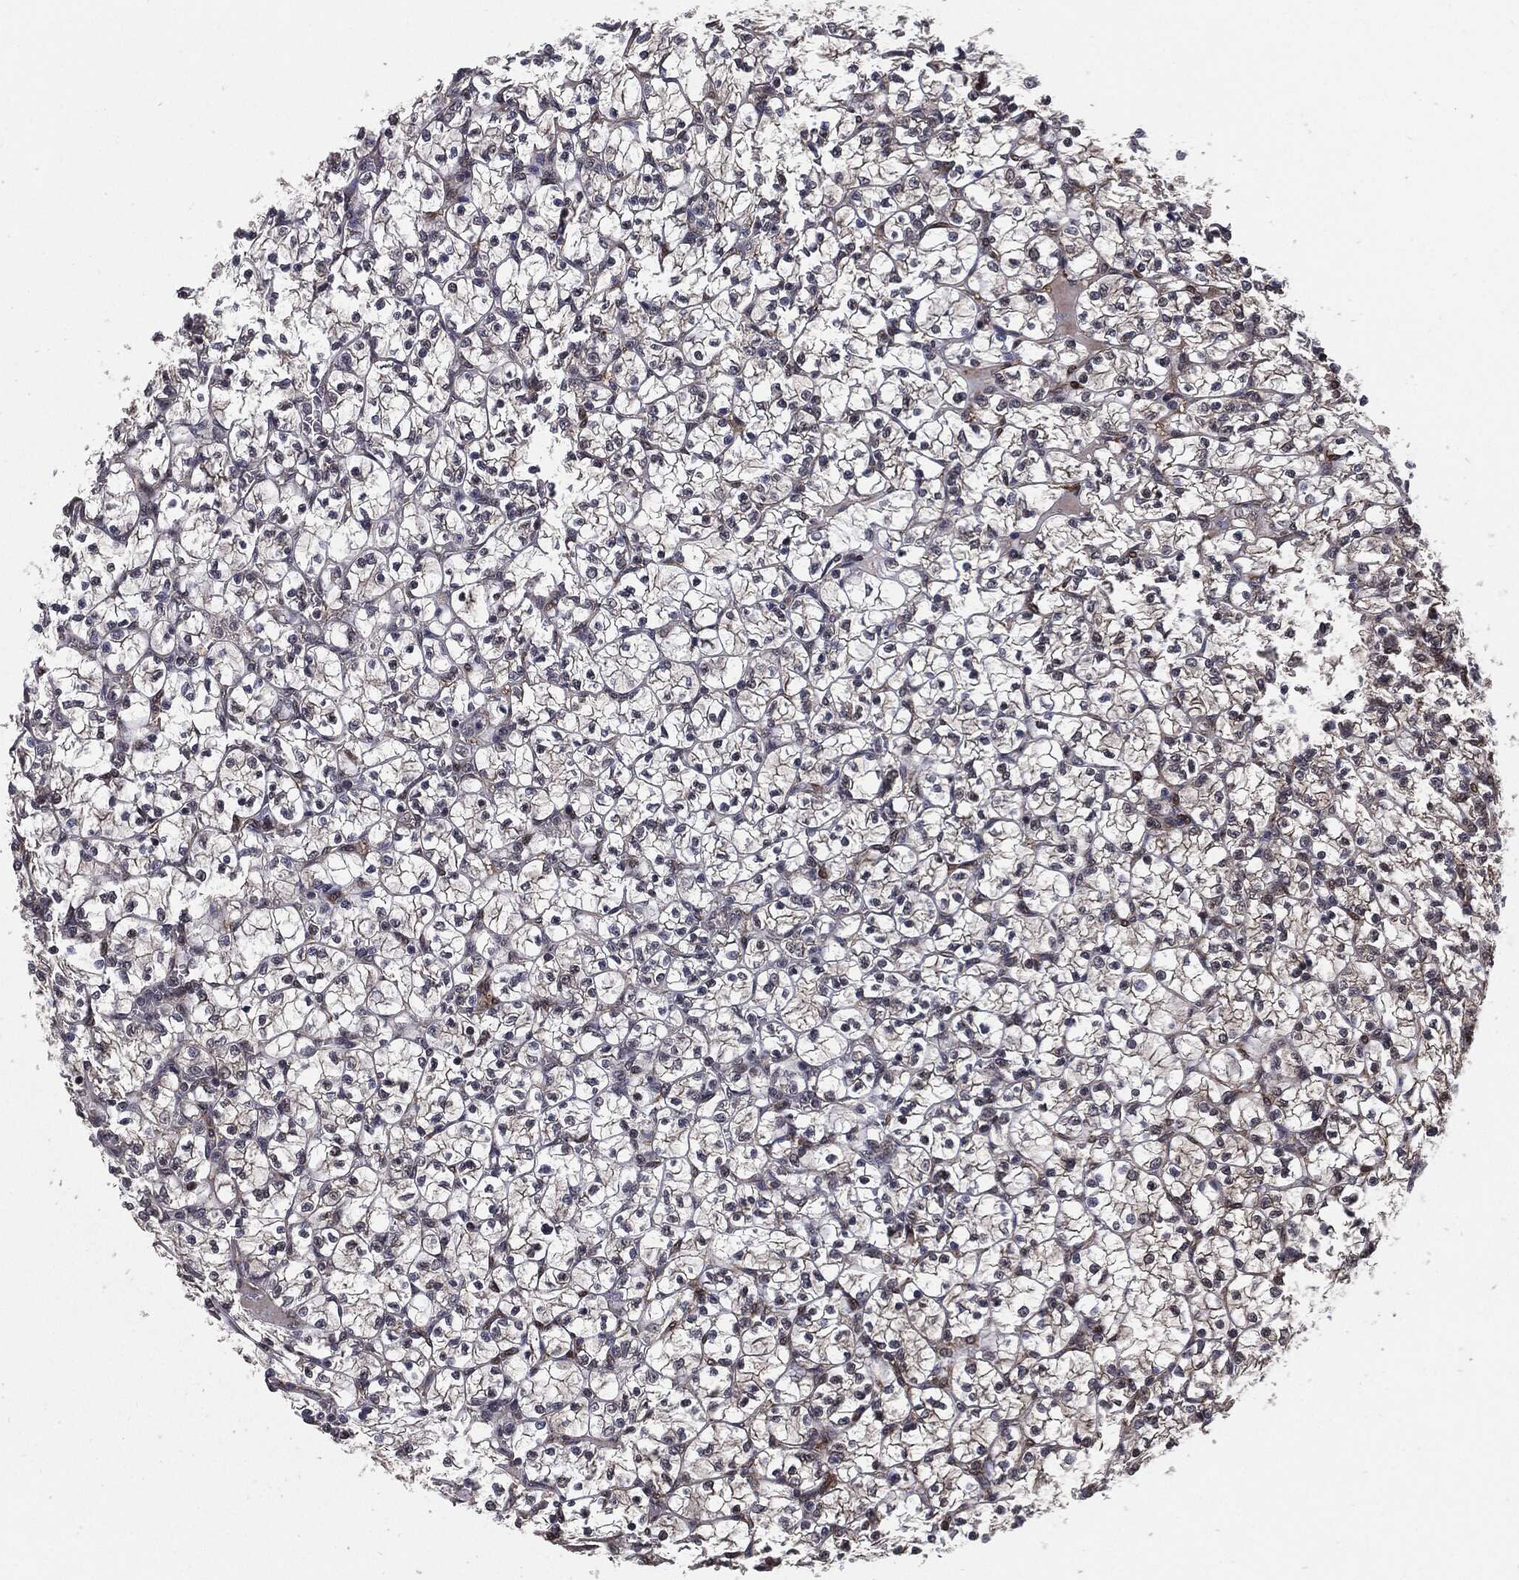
{"staining": {"intensity": "moderate", "quantity": "25%-75%", "location": "cytoplasmic/membranous"}, "tissue": "renal cancer", "cell_type": "Tumor cells", "image_type": "cancer", "snomed": [{"axis": "morphology", "description": "Adenocarcinoma, NOS"}, {"axis": "topography", "description": "Kidney"}], "caption": "Human renal cancer stained with a protein marker reveals moderate staining in tumor cells.", "gene": "PTPA", "patient": {"sex": "female", "age": 89}}